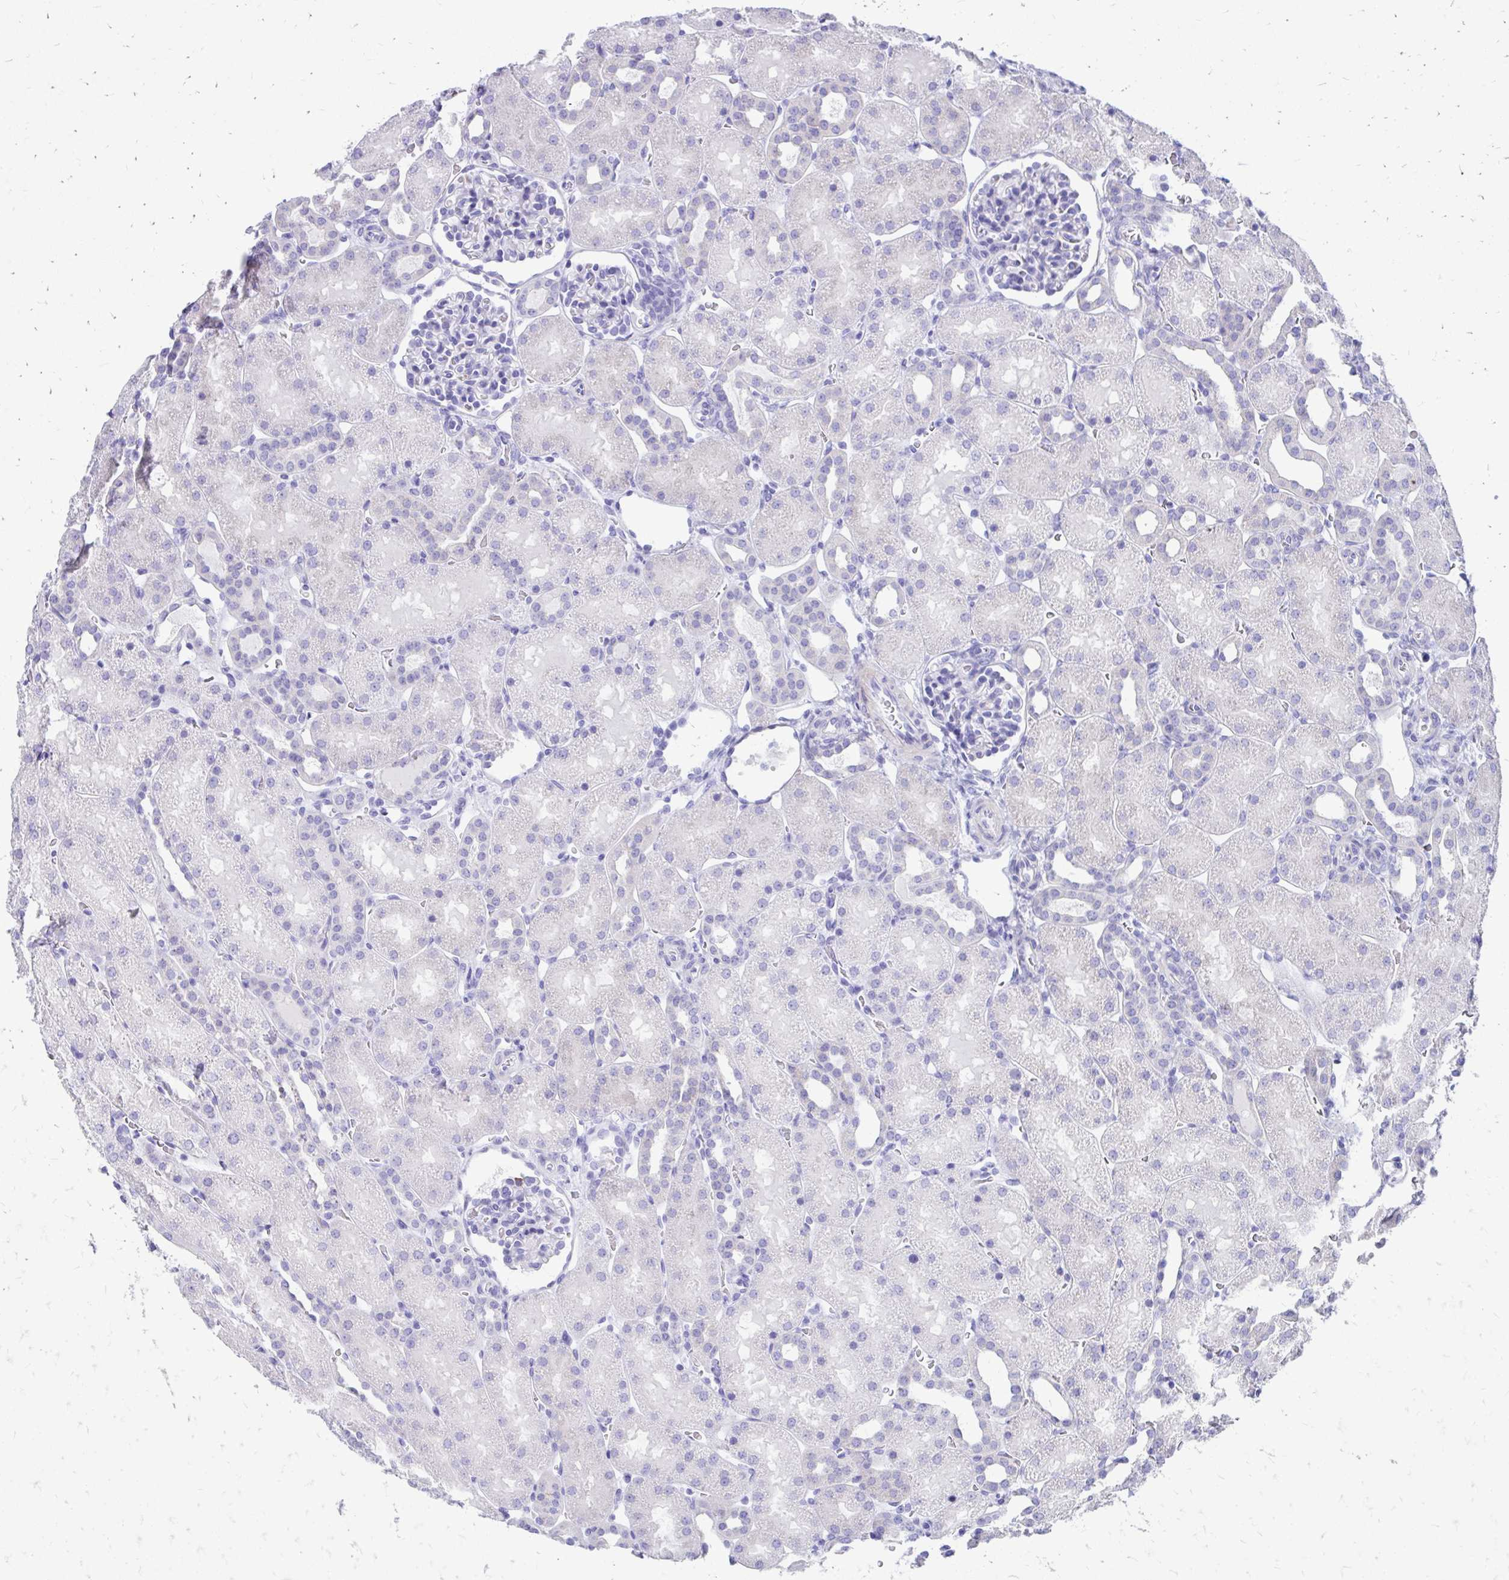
{"staining": {"intensity": "negative", "quantity": "none", "location": "none"}, "tissue": "kidney", "cell_type": "Cells in glomeruli", "image_type": "normal", "snomed": [{"axis": "morphology", "description": "Normal tissue, NOS"}, {"axis": "topography", "description": "Kidney"}], "caption": "A high-resolution histopathology image shows immunohistochemistry staining of unremarkable kidney, which exhibits no significant positivity in cells in glomeruli.", "gene": "ZNF699", "patient": {"sex": "male", "age": 2}}